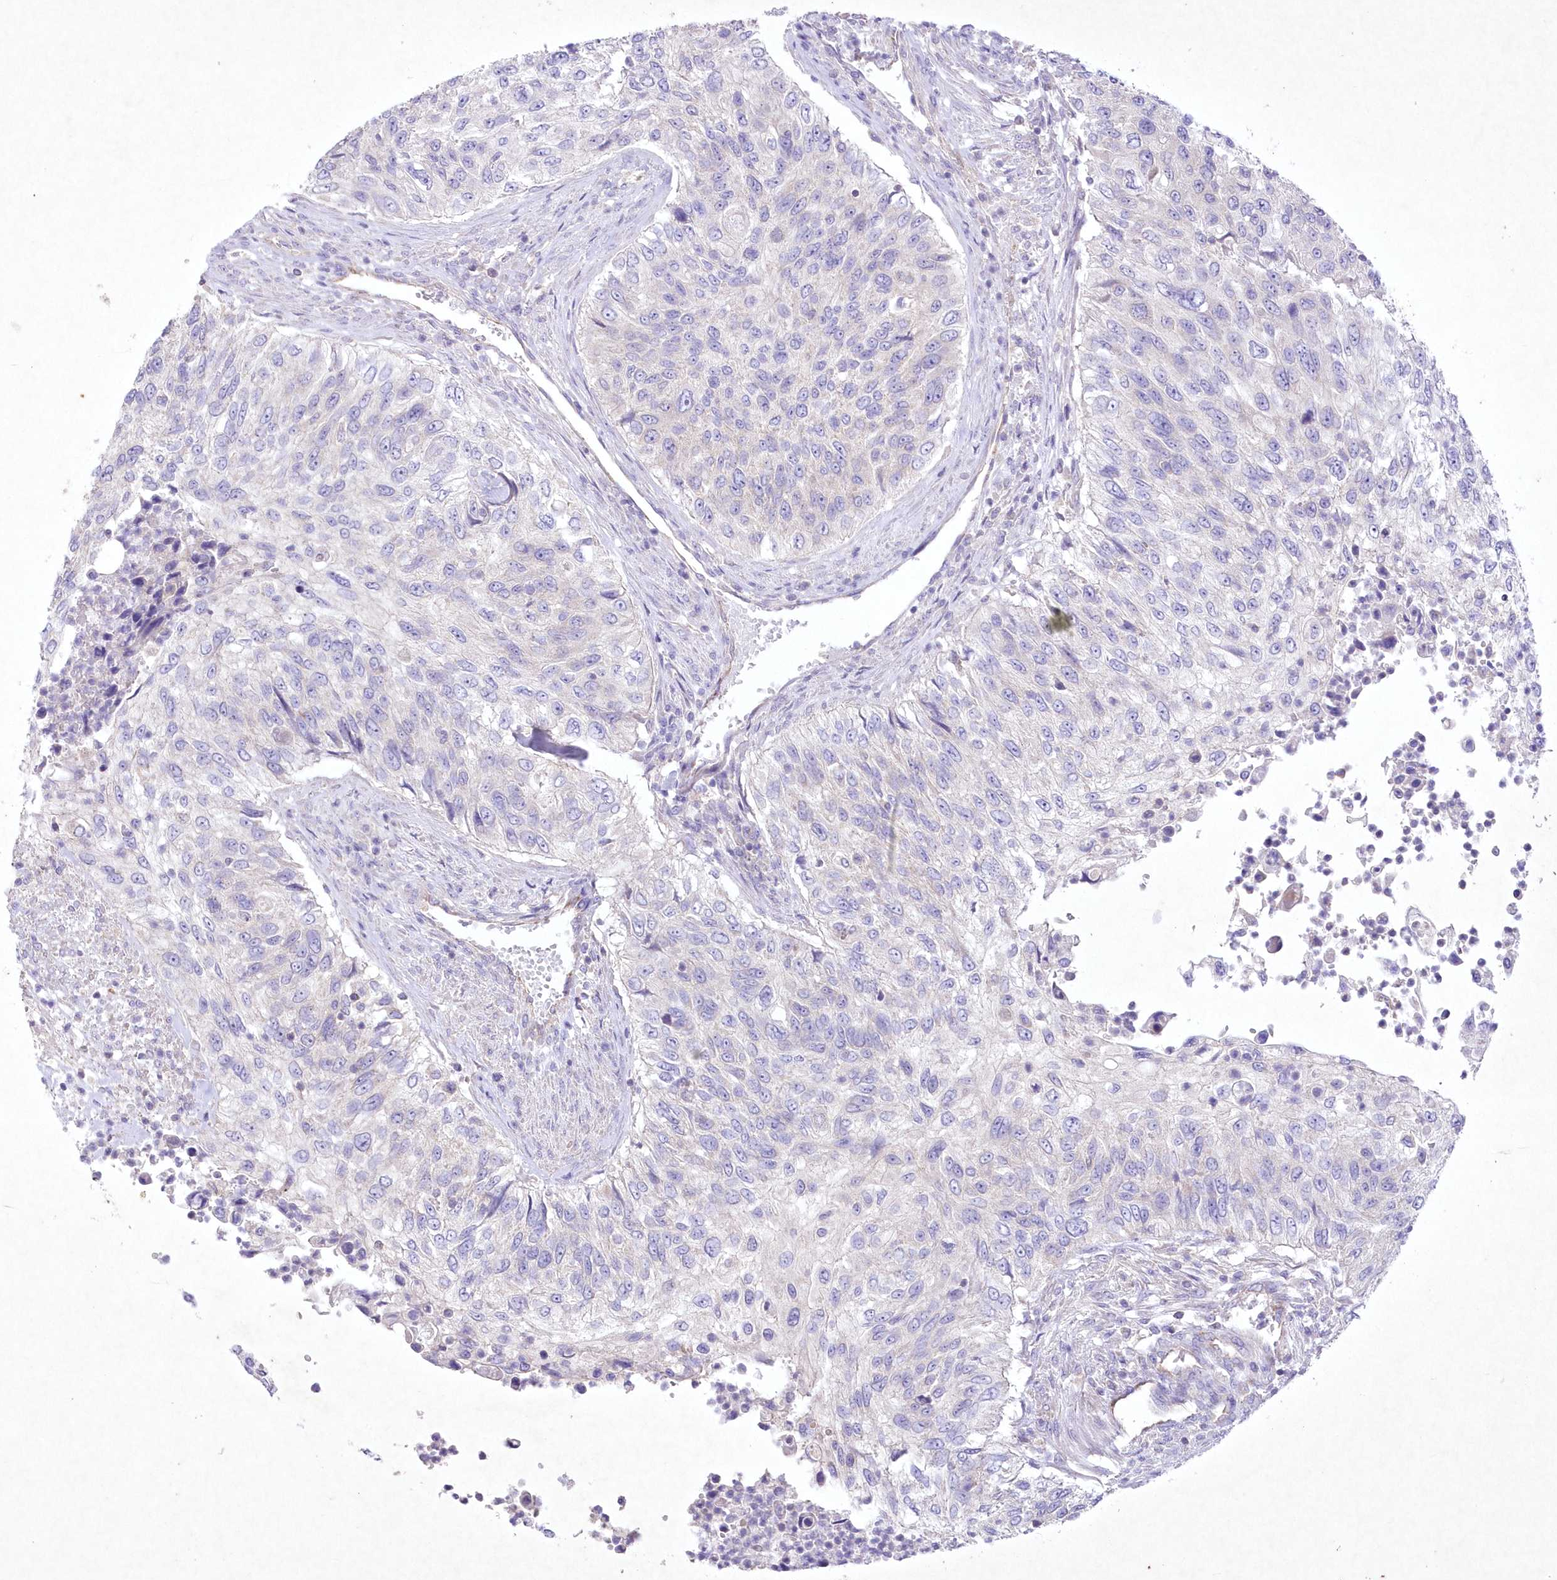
{"staining": {"intensity": "negative", "quantity": "none", "location": "none"}, "tissue": "urothelial cancer", "cell_type": "Tumor cells", "image_type": "cancer", "snomed": [{"axis": "morphology", "description": "Urothelial carcinoma, High grade"}, {"axis": "topography", "description": "Urinary bladder"}], "caption": "Tumor cells are negative for brown protein staining in urothelial cancer. Nuclei are stained in blue.", "gene": "ITSN2", "patient": {"sex": "female", "age": 60}}